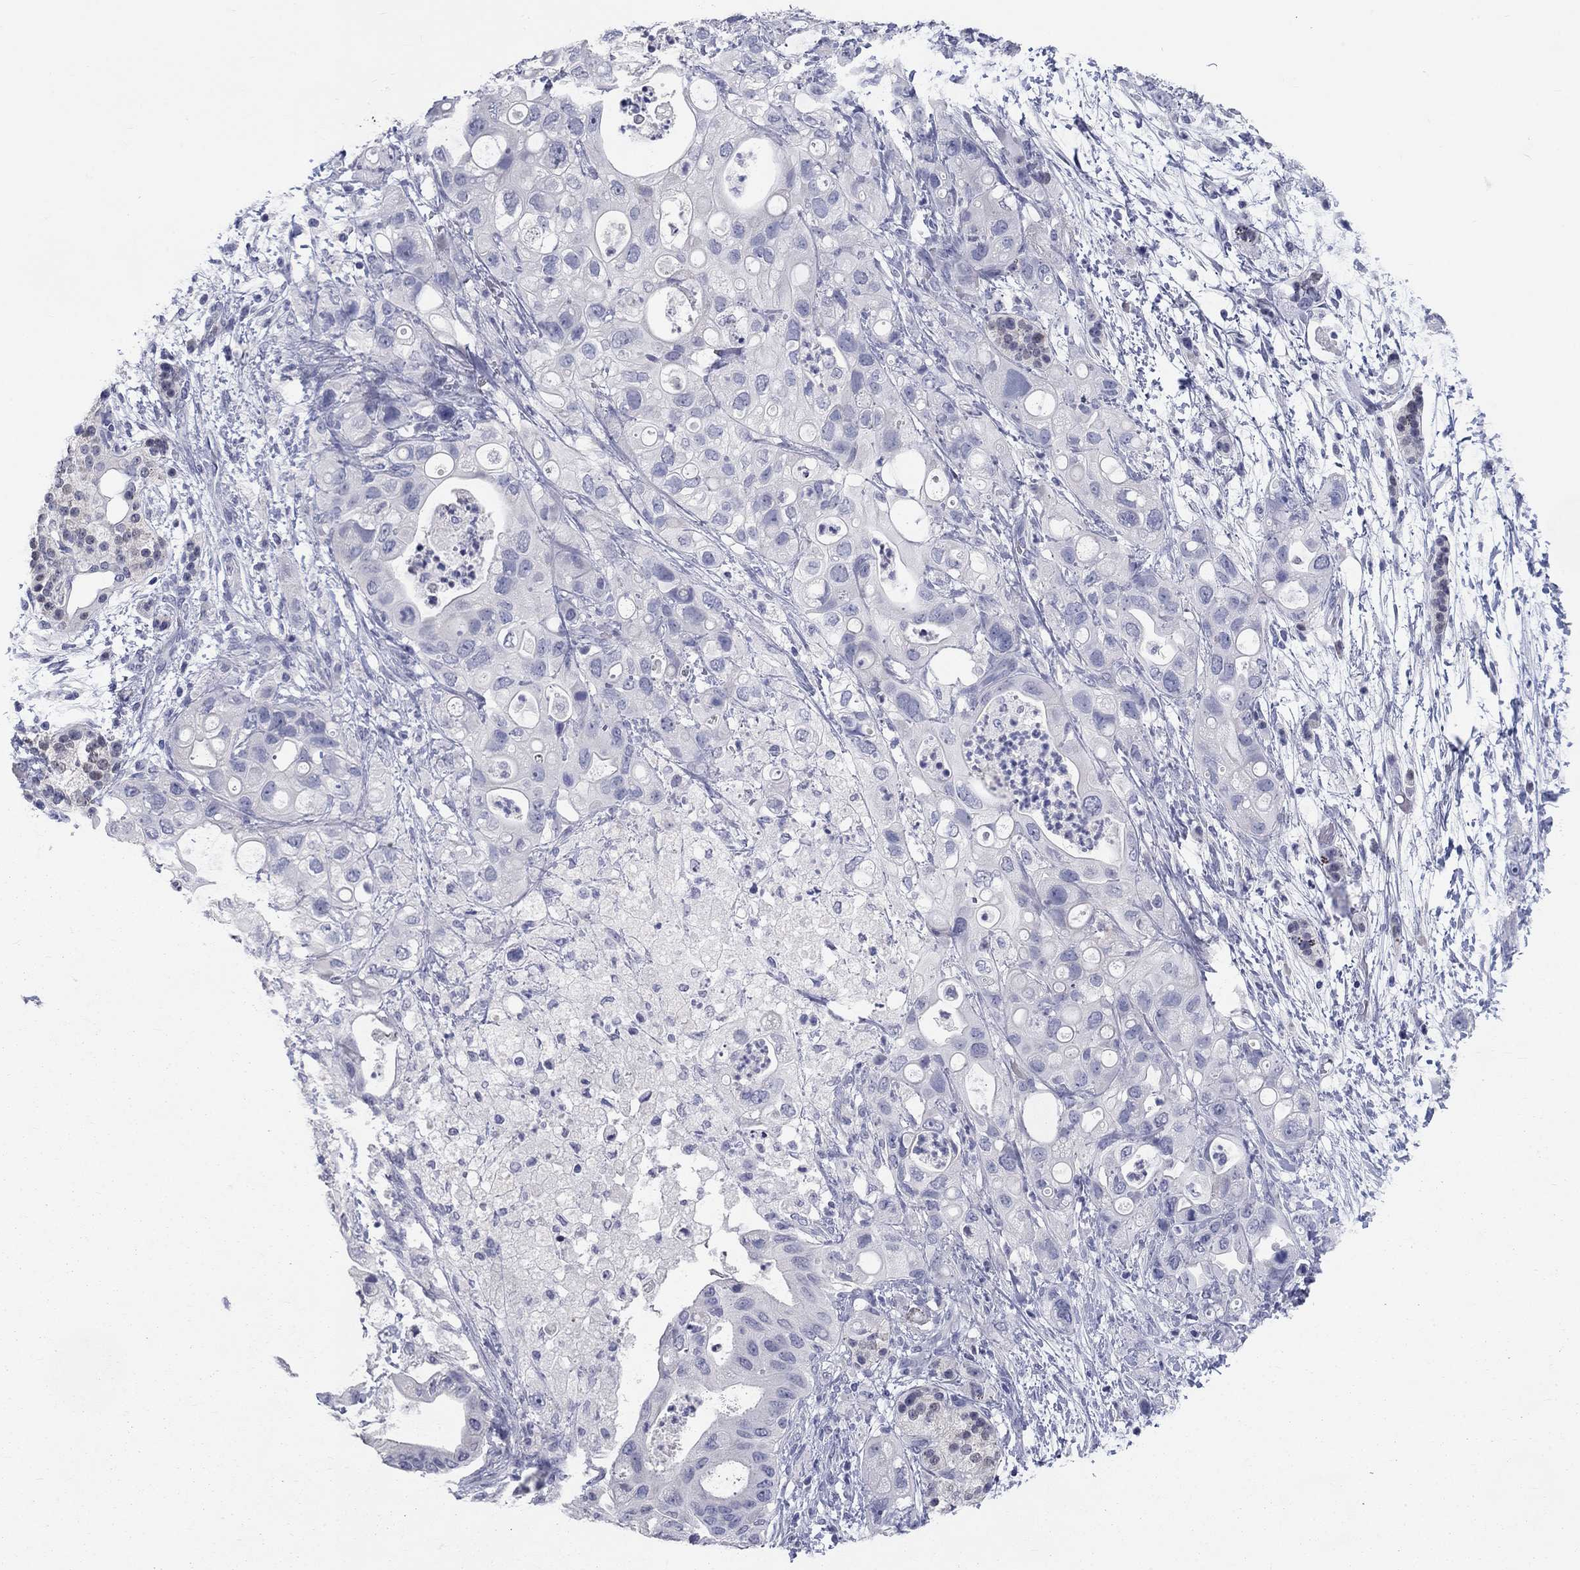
{"staining": {"intensity": "negative", "quantity": "none", "location": "none"}, "tissue": "pancreatic cancer", "cell_type": "Tumor cells", "image_type": "cancer", "snomed": [{"axis": "morphology", "description": "Adenocarcinoma, NOS"}, {"axis": "topography", "description": "Pancreas"}], "caption": "The immunohistochemistry micrograph has no significant positivity in tumor cells of pancreatic cancer (adenocarcinoma) tissue.", "gene": "ELAVL4", "patient": {"sex": "female", "age": 72}}